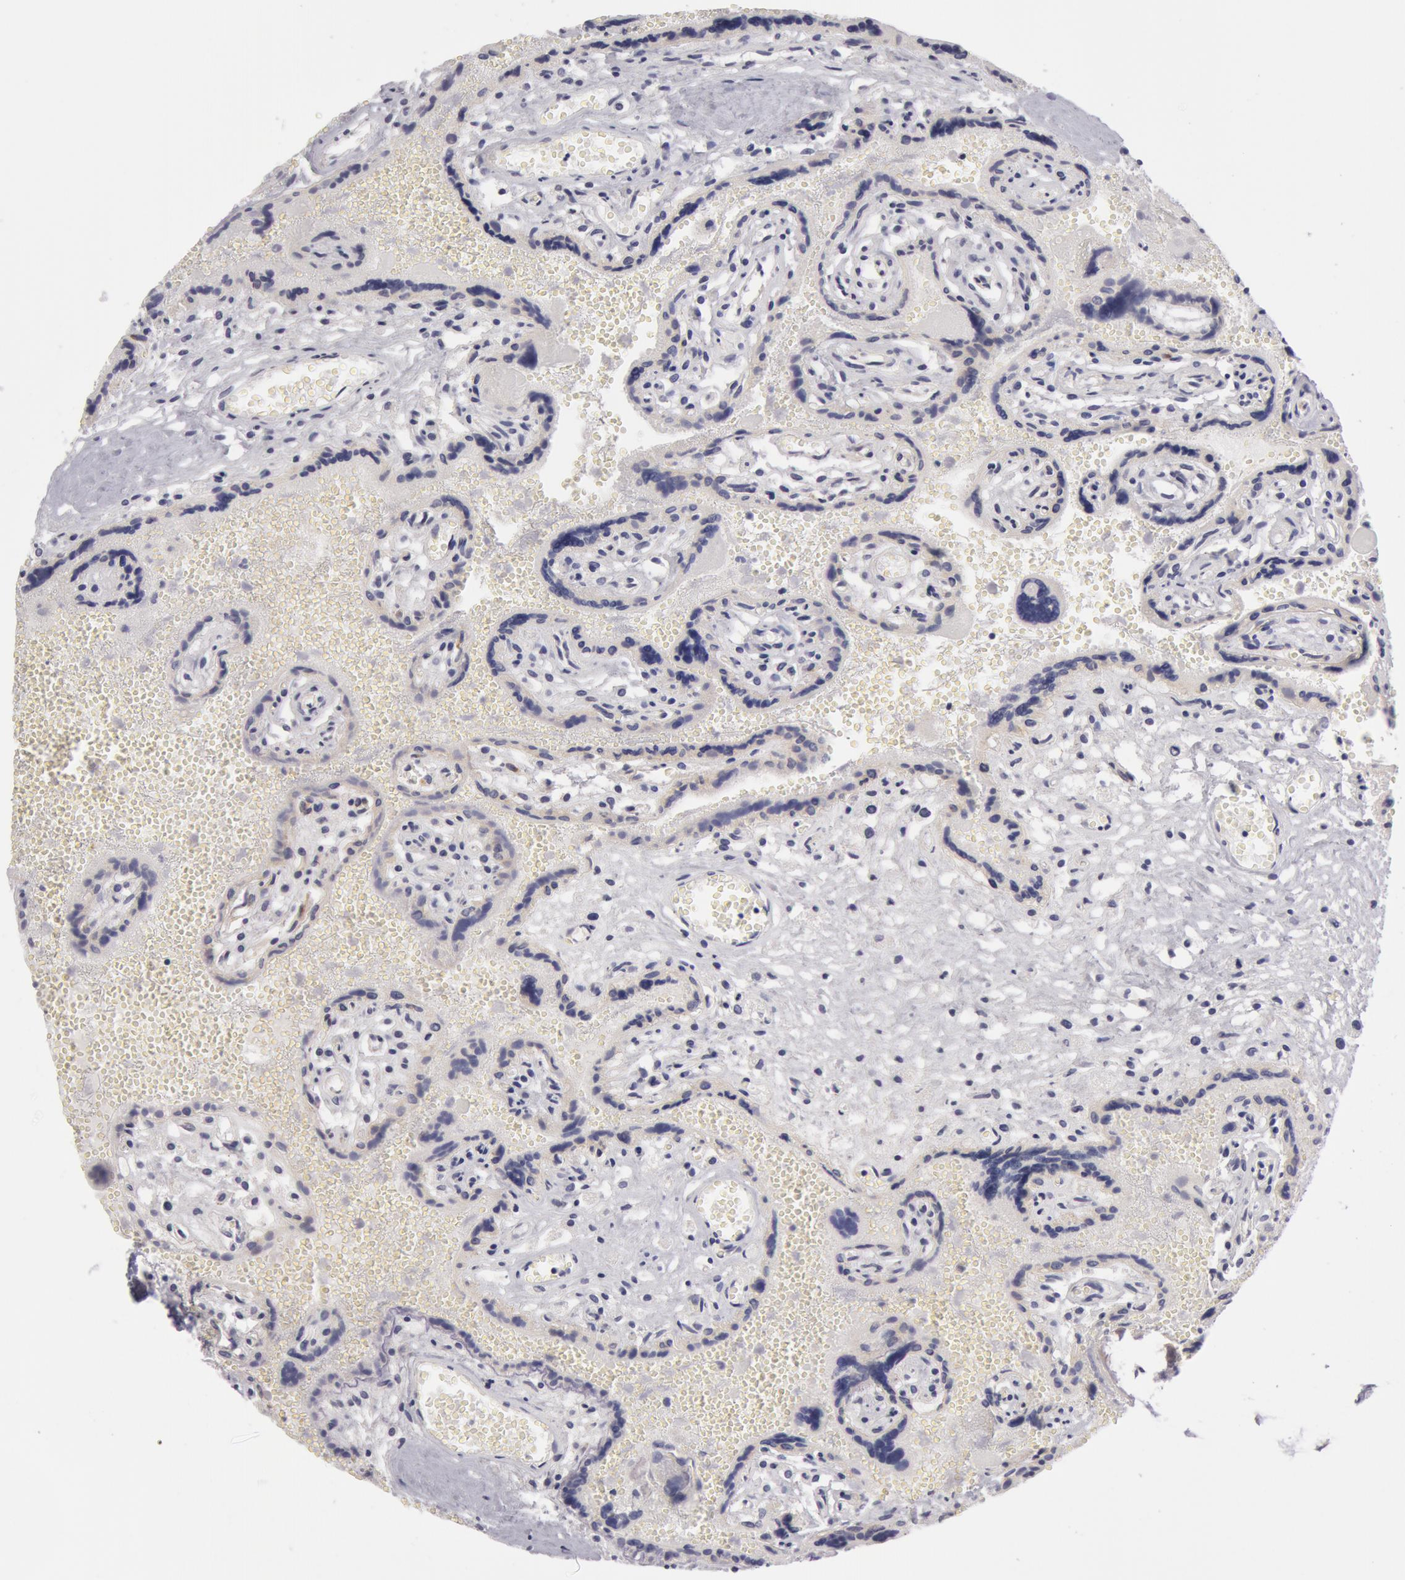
{"staining": {"intensity": "negative", "quantity": "none", "location": "none"}, "tissue": "placenta", "cell_type": "Decidual cells", "image_type": "normal", "snomed": [{"axis": "morphology", "description": "Normal tissue, NOS"}, {"axis": "topography", "description": "Placenta"}], "caption": "A high-resolution image shows immunohistochemistry (IHC) staining of benign placenta, which reveals no significant expression in decidual cells.", "gene": "NLGN4X", "patient": {"sex": "female", "age": 40}}